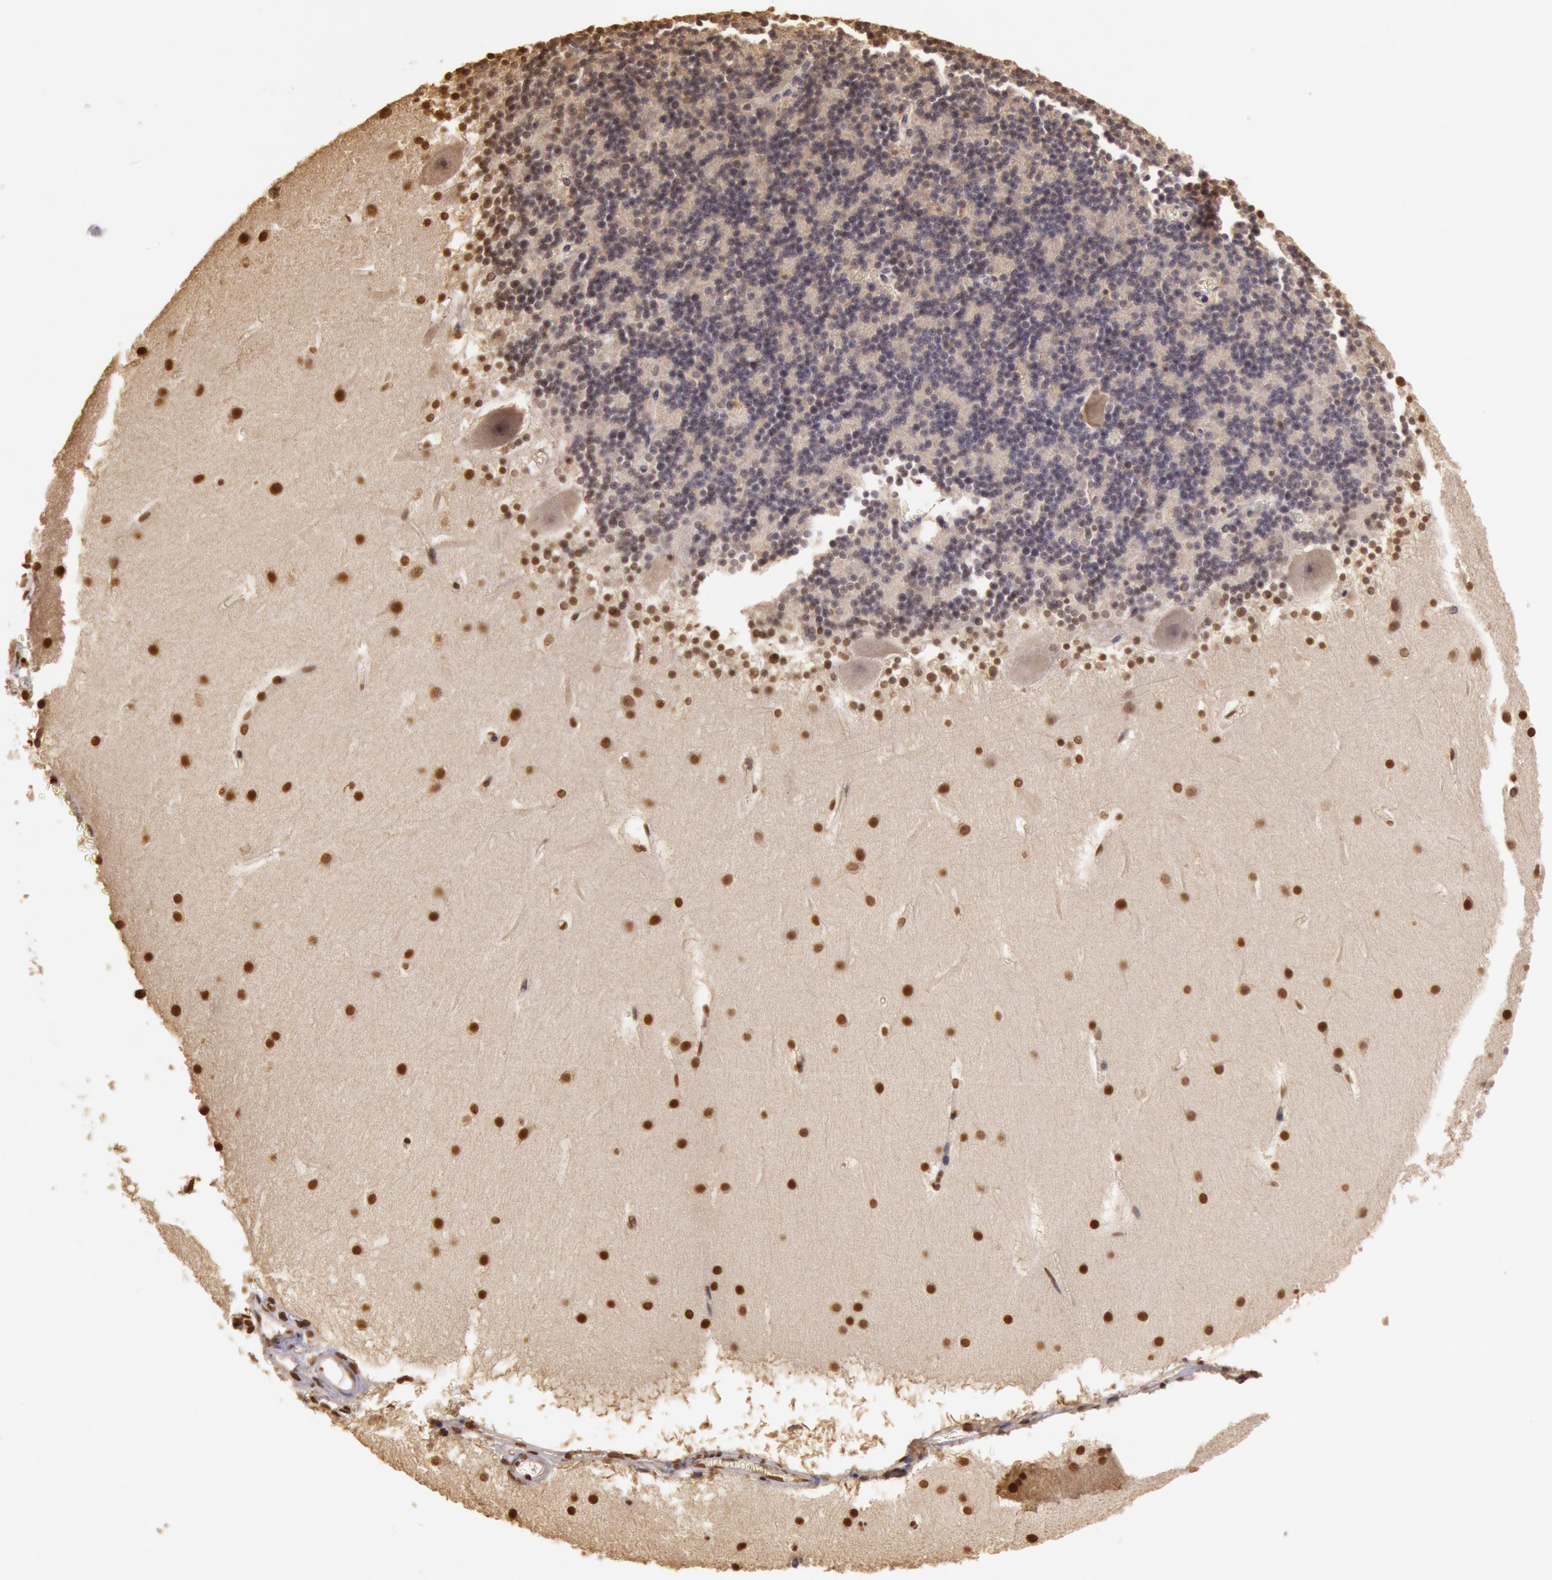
{"staining": {"intensity": "negative", "quantity": "none", "location": "none"}, "tissue": "cerebellum", "cell_type": "Cells in granular layer", "image_type": "normal", "snomed": [{"axis": "morphology", "description": "Normal tissue, NOS"}, {"axis": "topography", "description": "Cerebellum"}], "caption": "Cells in granular layer show no significant staining in benign cerebellum.", "gene": "SOD1", "patient": {"sex": "male", "age": 45}}